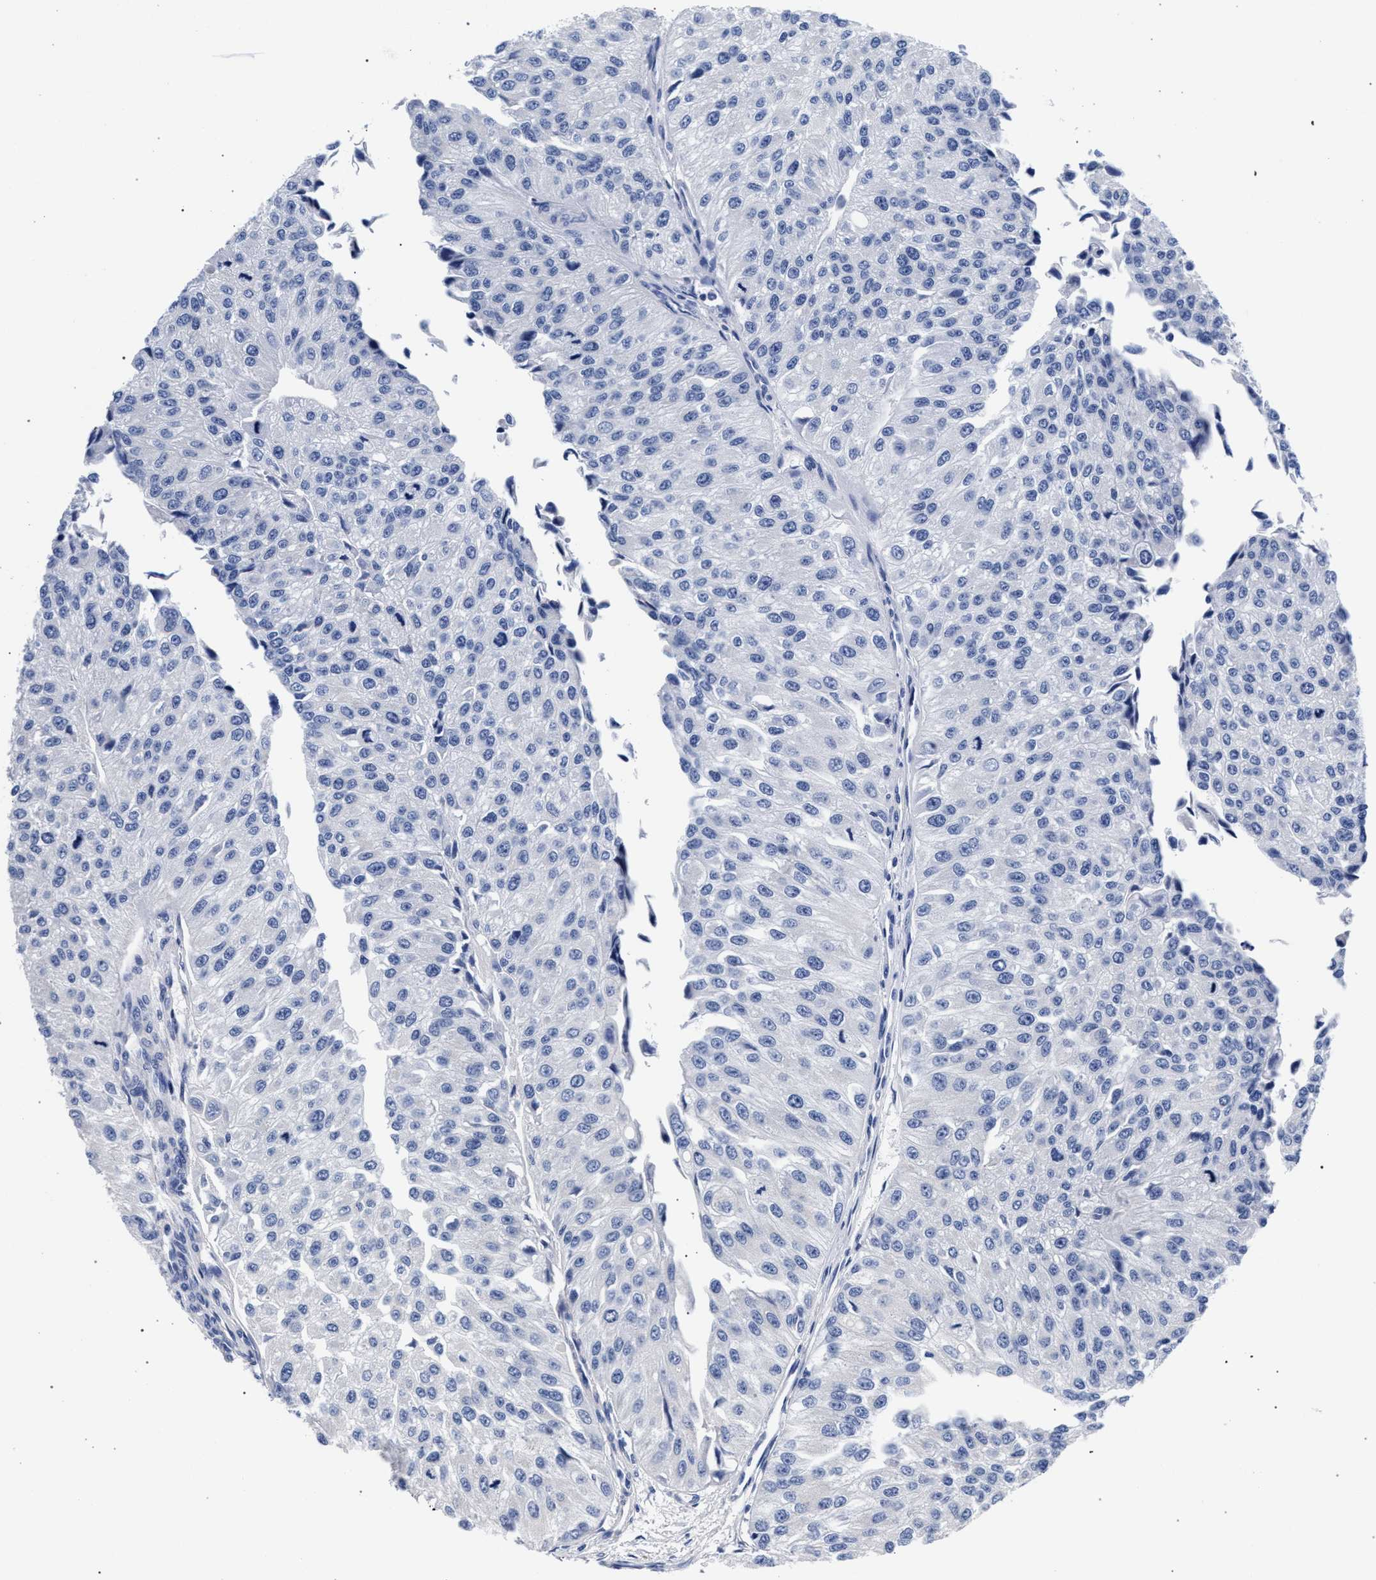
{"staining": {"intensity": "negative", "quantity": "none", "location": "none"}, "tissue": "urothelial cancer", "cell_type": "Tumor cells", "image_type": "cancer", "snomed": [{"axis": "morphology", "description": "Urothelial carcinoma, High grade"}, {"axis": "topography", "description": "Kidney"}, {"axis": "topography", "description": "Urinary bladder"}], "caption": "Urothelial cancer was stained to show a protein in brown. There is no significant positivity in tumor cells.", "gene": "AKAP4", "patient": {"sex": "male", "age": 77}}